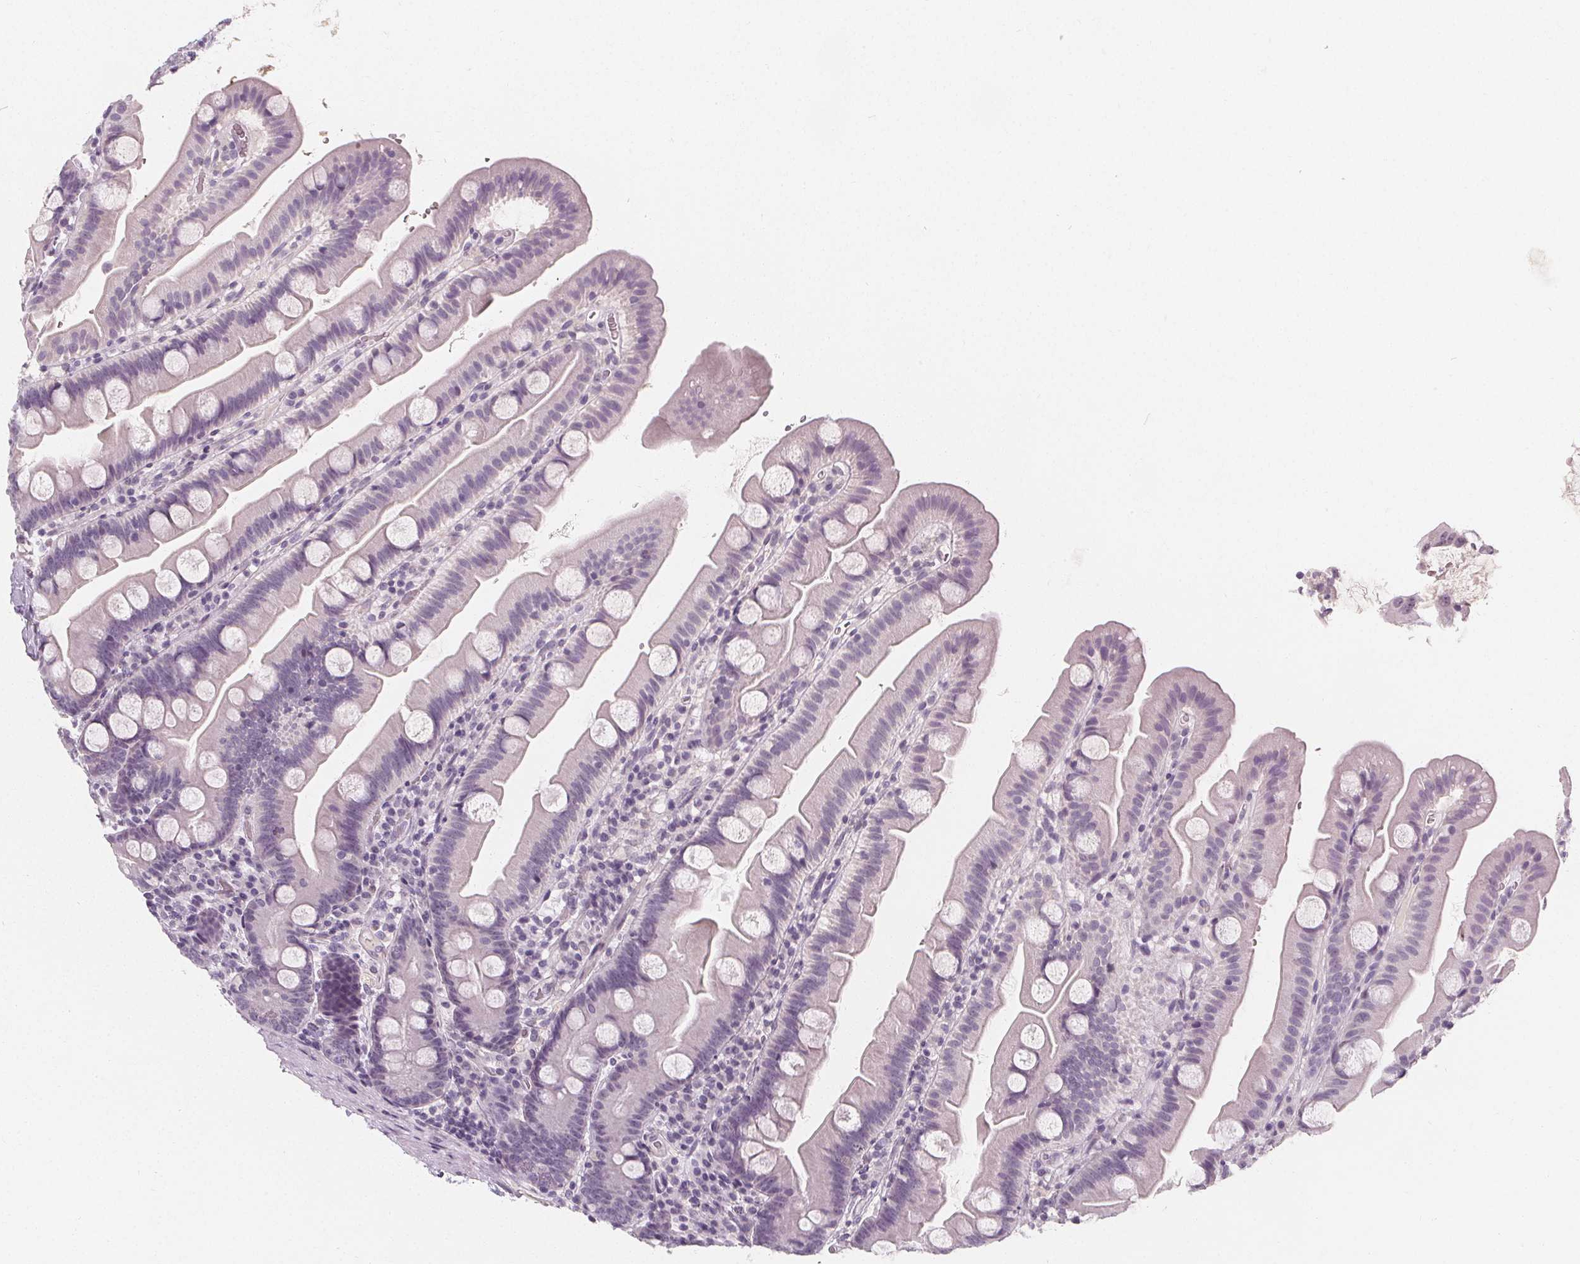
{"staining": {"intensity": "negative", "quantity": "none", "location": "none"}, "tissue": "small intestine", "cell_type": "Glandular cells", "image_type": "normal", "snomed": [{"axis": "morphology", "description": "Normal tissue, NOS"}, {"axis": "topography", "description": "Small intestine"}], "caption": "Immunohistochemical staining of benign small intestine reveals no significant expression in glandular cells.", "gene": "DBX2", "patient": {"sex": "female", "age": 68}}